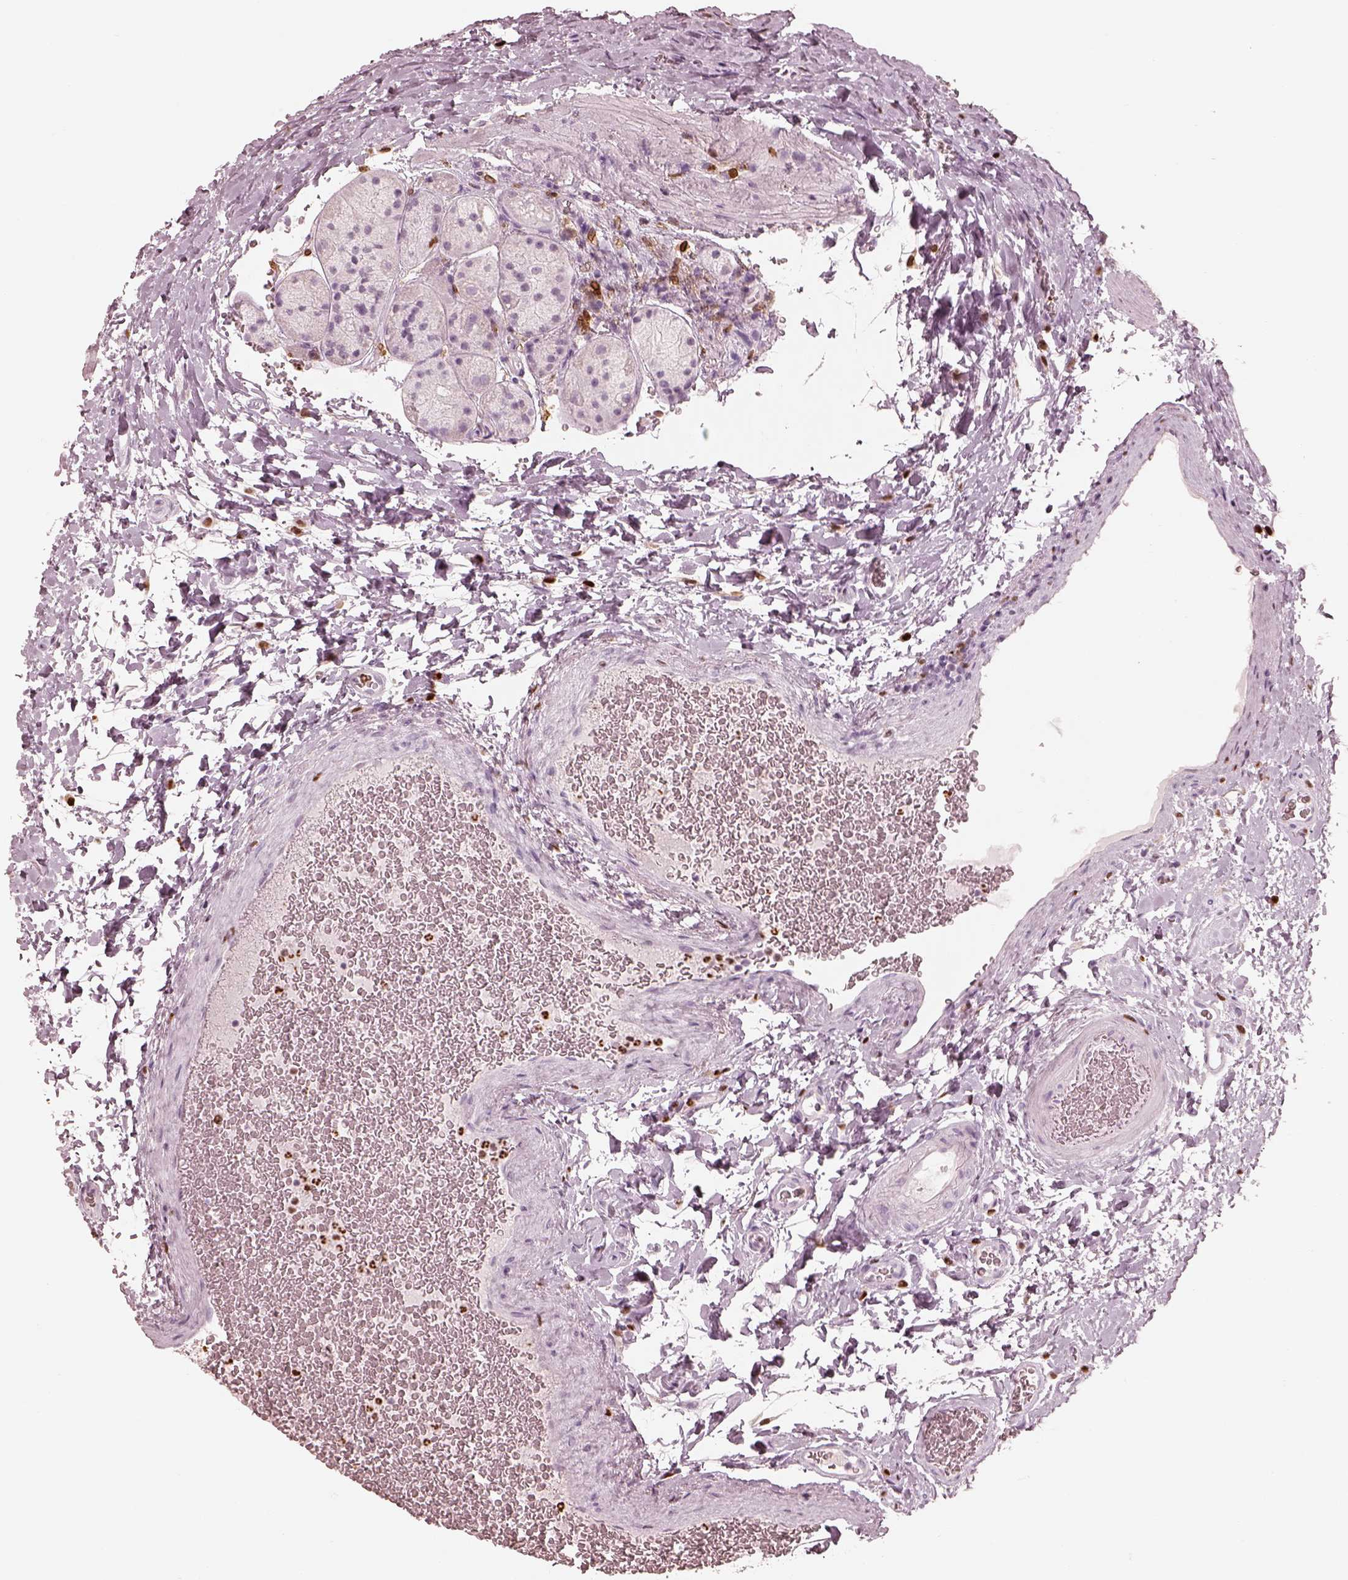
{"staining": {"intensity": "negative", "quantity": "none", "location": "none"}, "tissue": "stomach", "cell_type": "Glandular cells", "image_type": "normal", "snomed": [{"axis": "morphology", "description": "Normal tissue, NOS"}, {"axis": "morphology", "description": "Adenocarcinoma, NOS"}, {"axis": "morphology", "description": "Adenocarcinoma, High grade"}, {"axis": "topography", "description": "Stomach, upper"}, {"axis": "topography", "description": "Stomach"}], "caption": "Immunohistochemical staining of unremarkable stomach demonstrates no significant expression in glandular cells.", "gene": "ALOX5", "patient": {"sex": "female", "age": 65}}